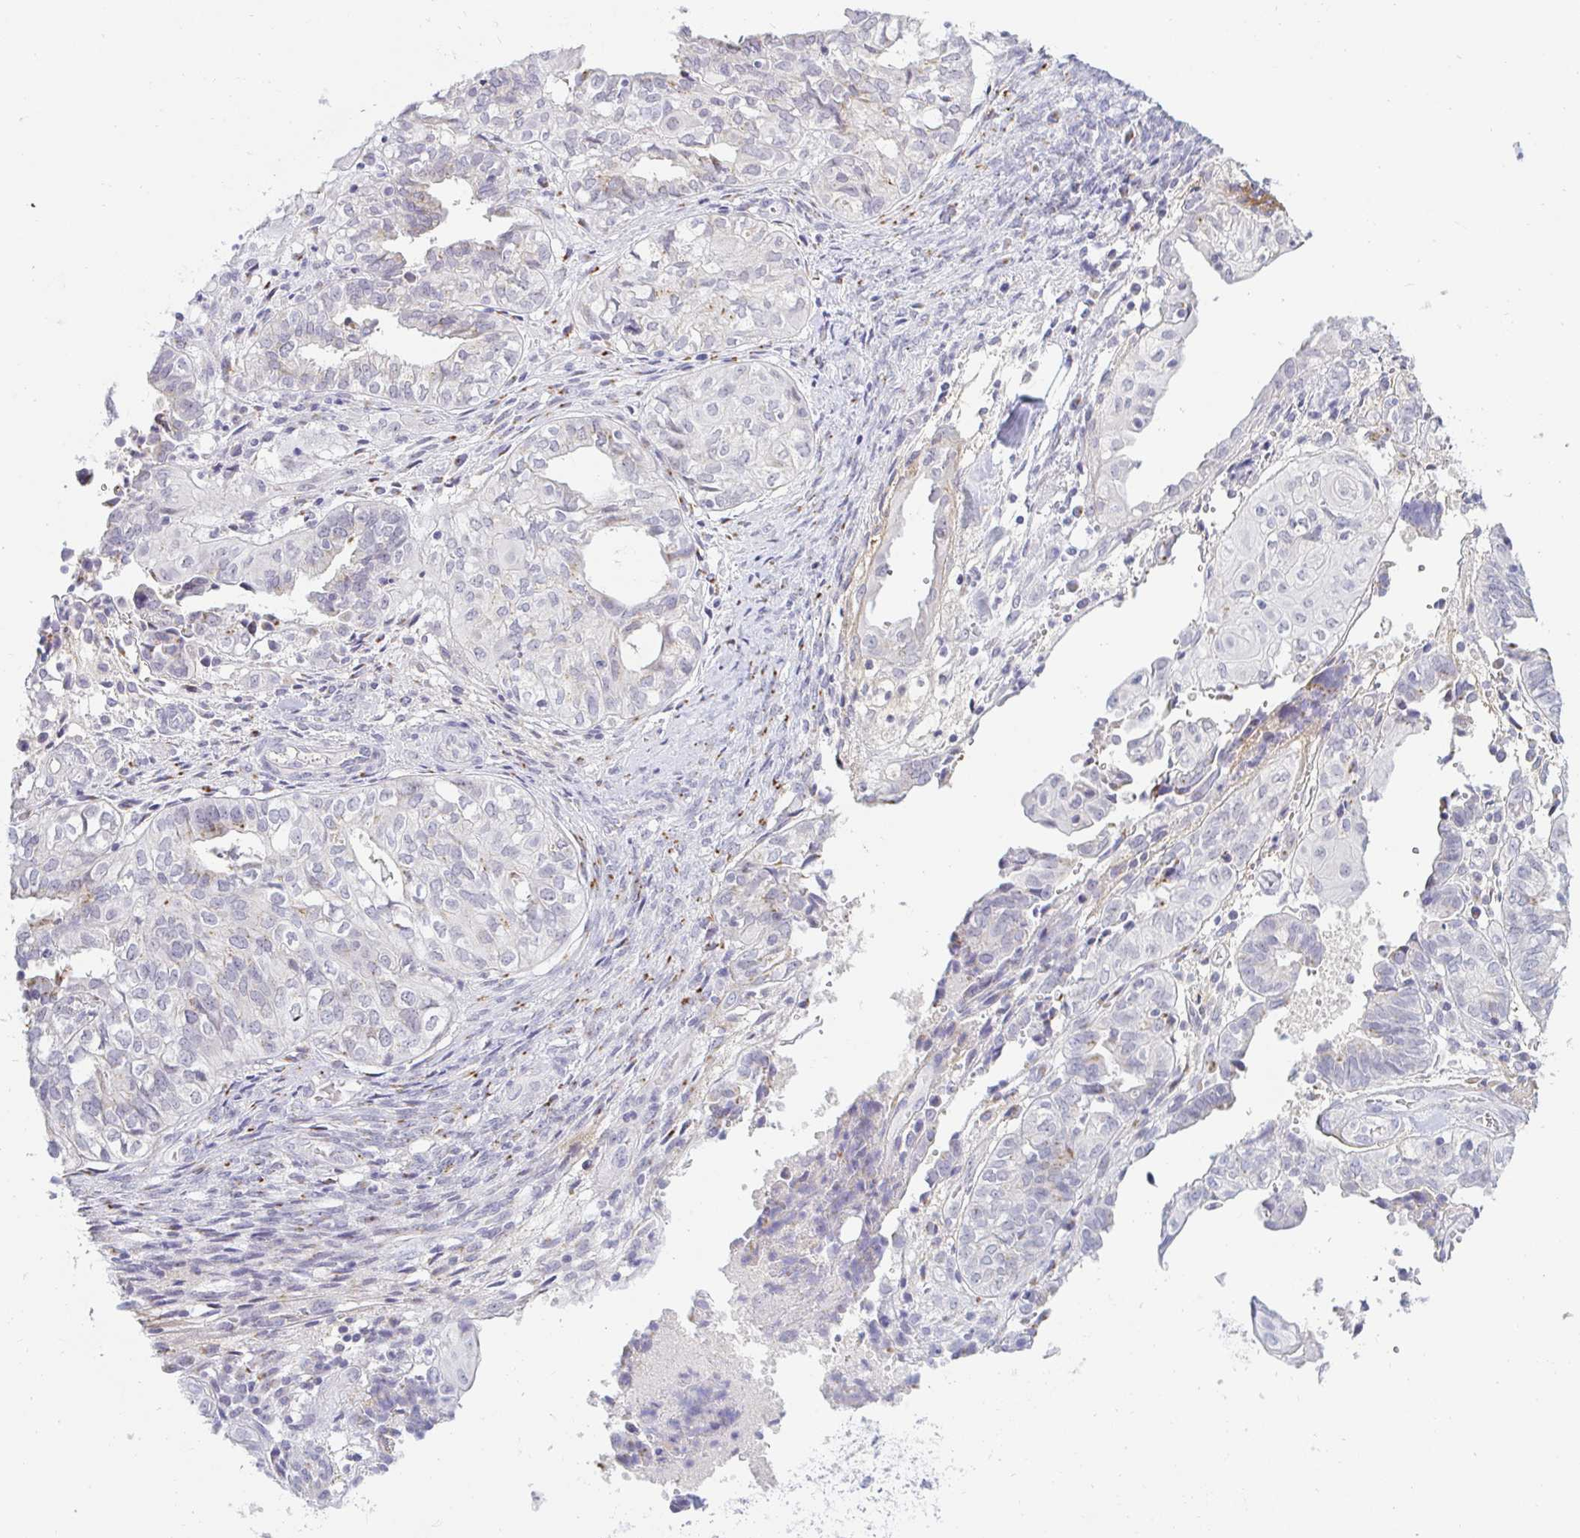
{"staining": {"intensity": "negative", "quantity": "none", "location": "none"}, "tissue": "ovarian cancer", "cell_type": "Tumor cells", "image_type": "cancer", "snomed": [{"axis": "morphology", "description": "Carcinoma, endometroid"}, {"axis": "topography", "description": "Ovary"}], "caption": "This is a micrograph of immunohistochemistry staining of ovarian cancer (endometroid carcinoma), which shows no positivity in tumor cells.", "gene": "OR51D1", "patient": {"sex": "female", "age": 64}}